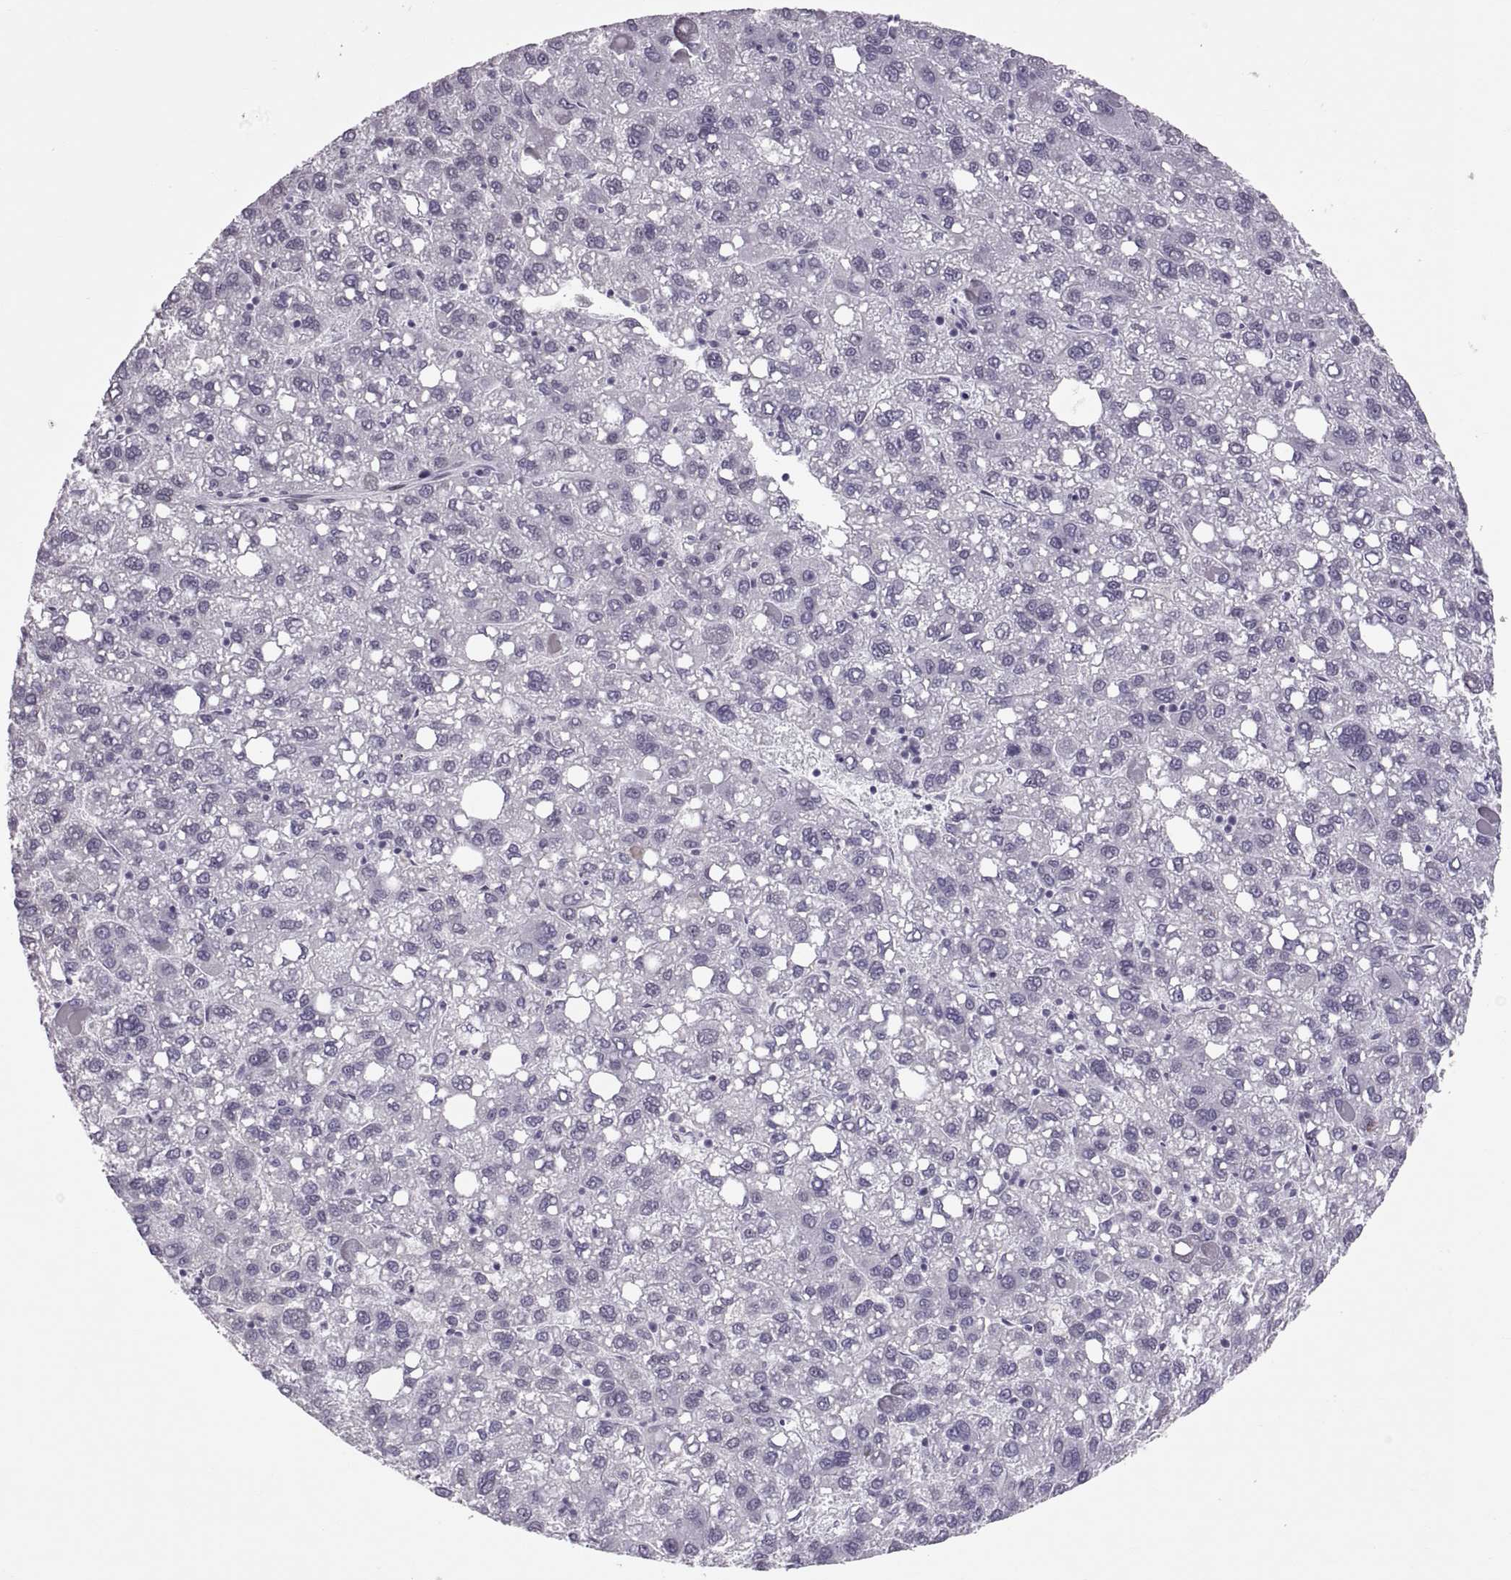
{"staining": {"intensity": "negative", "quantity": "none", "location": "none"}, "tissue": "liver cancer", "cell_type": "Tumor cells", "image_type": "cancer", "snomed": [{"axis": "morphology", "description": "Carcinoma, Hepatocellular, NOS"}, {"axis": "topography", "description": "Liver"}], "caption": "Tumor cells are negative for protein expression in human liver cancer. (DAB IHC with hematoxylin counter stain).", "gene": "KRT77", "patient": {"sex": "female", "age": 82}}